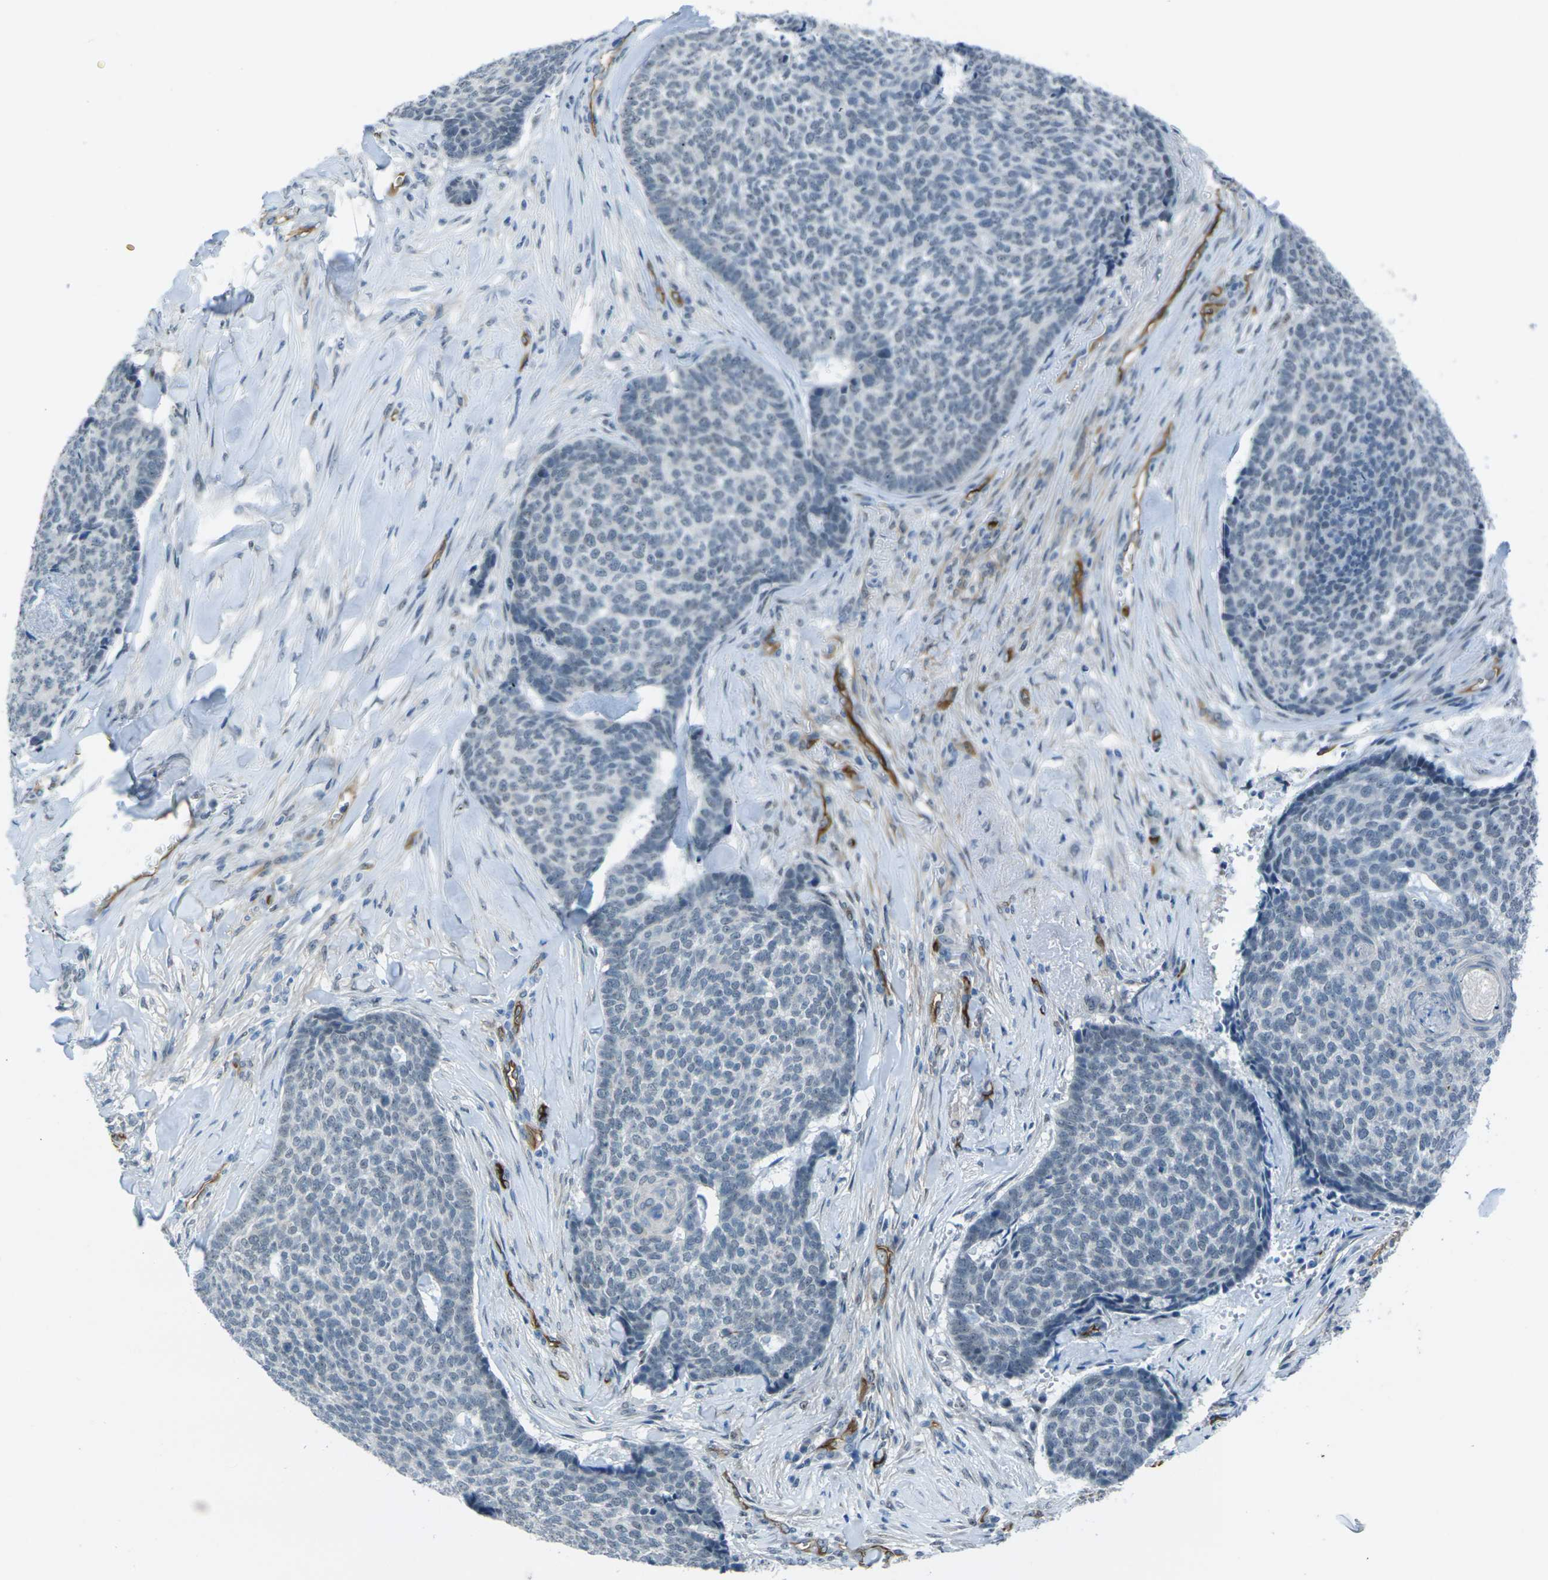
{"staining": {"intensity": "negative", "quantity": "none", "location": "none"}, "tissue": "skin cancer", "cell_type": "Tumor cells", "image_type": "cancer", "snomed": [{"axis": "morphology", "description": "Basal cell carcinoma"}, {"axis": "topography", "description": "Skin"}], "caption": "Tumor cells are negative for brown protein staining in skin cancer.", "gene": "HSPA12B", "patient": {"sex": "male", "age": 84}}